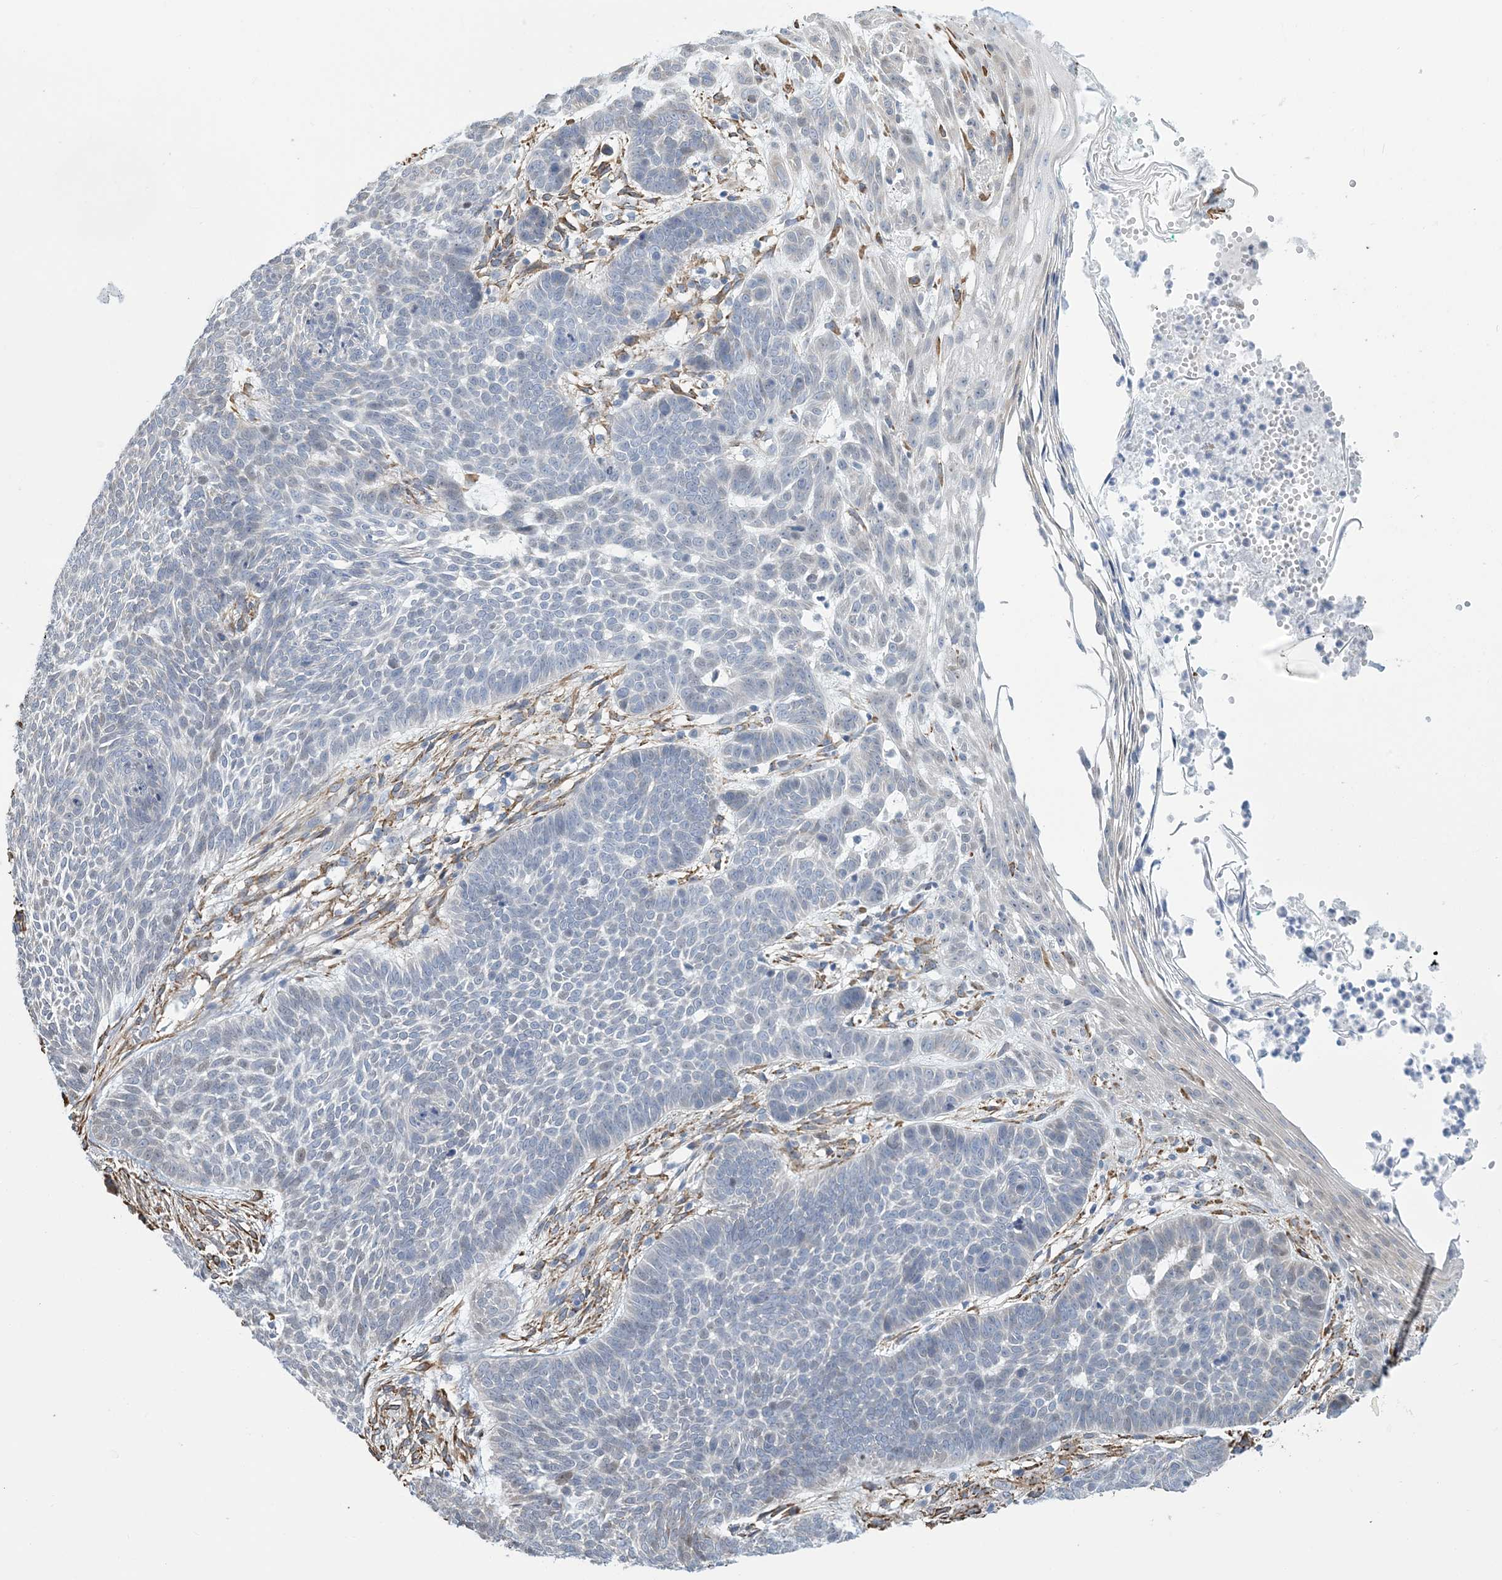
{"staining": {"intensity": "negative", "quantity": "none", "location": "none"}, "tissue": "skin cancer", "cell_type": "Tumor cells", "image_type": "cancer", "snomed": [{"axis": "morphology", "description": "Normal tissue, NOS"}, {"axis": "morphology", "description": "Basal cell carcinoma"}, {"axis": "topography", "description": "Skin"}], "caption": "Skin cancer stained for a protein using IHC exhibits no positivity tumor cells.", "gene": "CCDC14", "patient": {"sex": "male", "age": 64}}